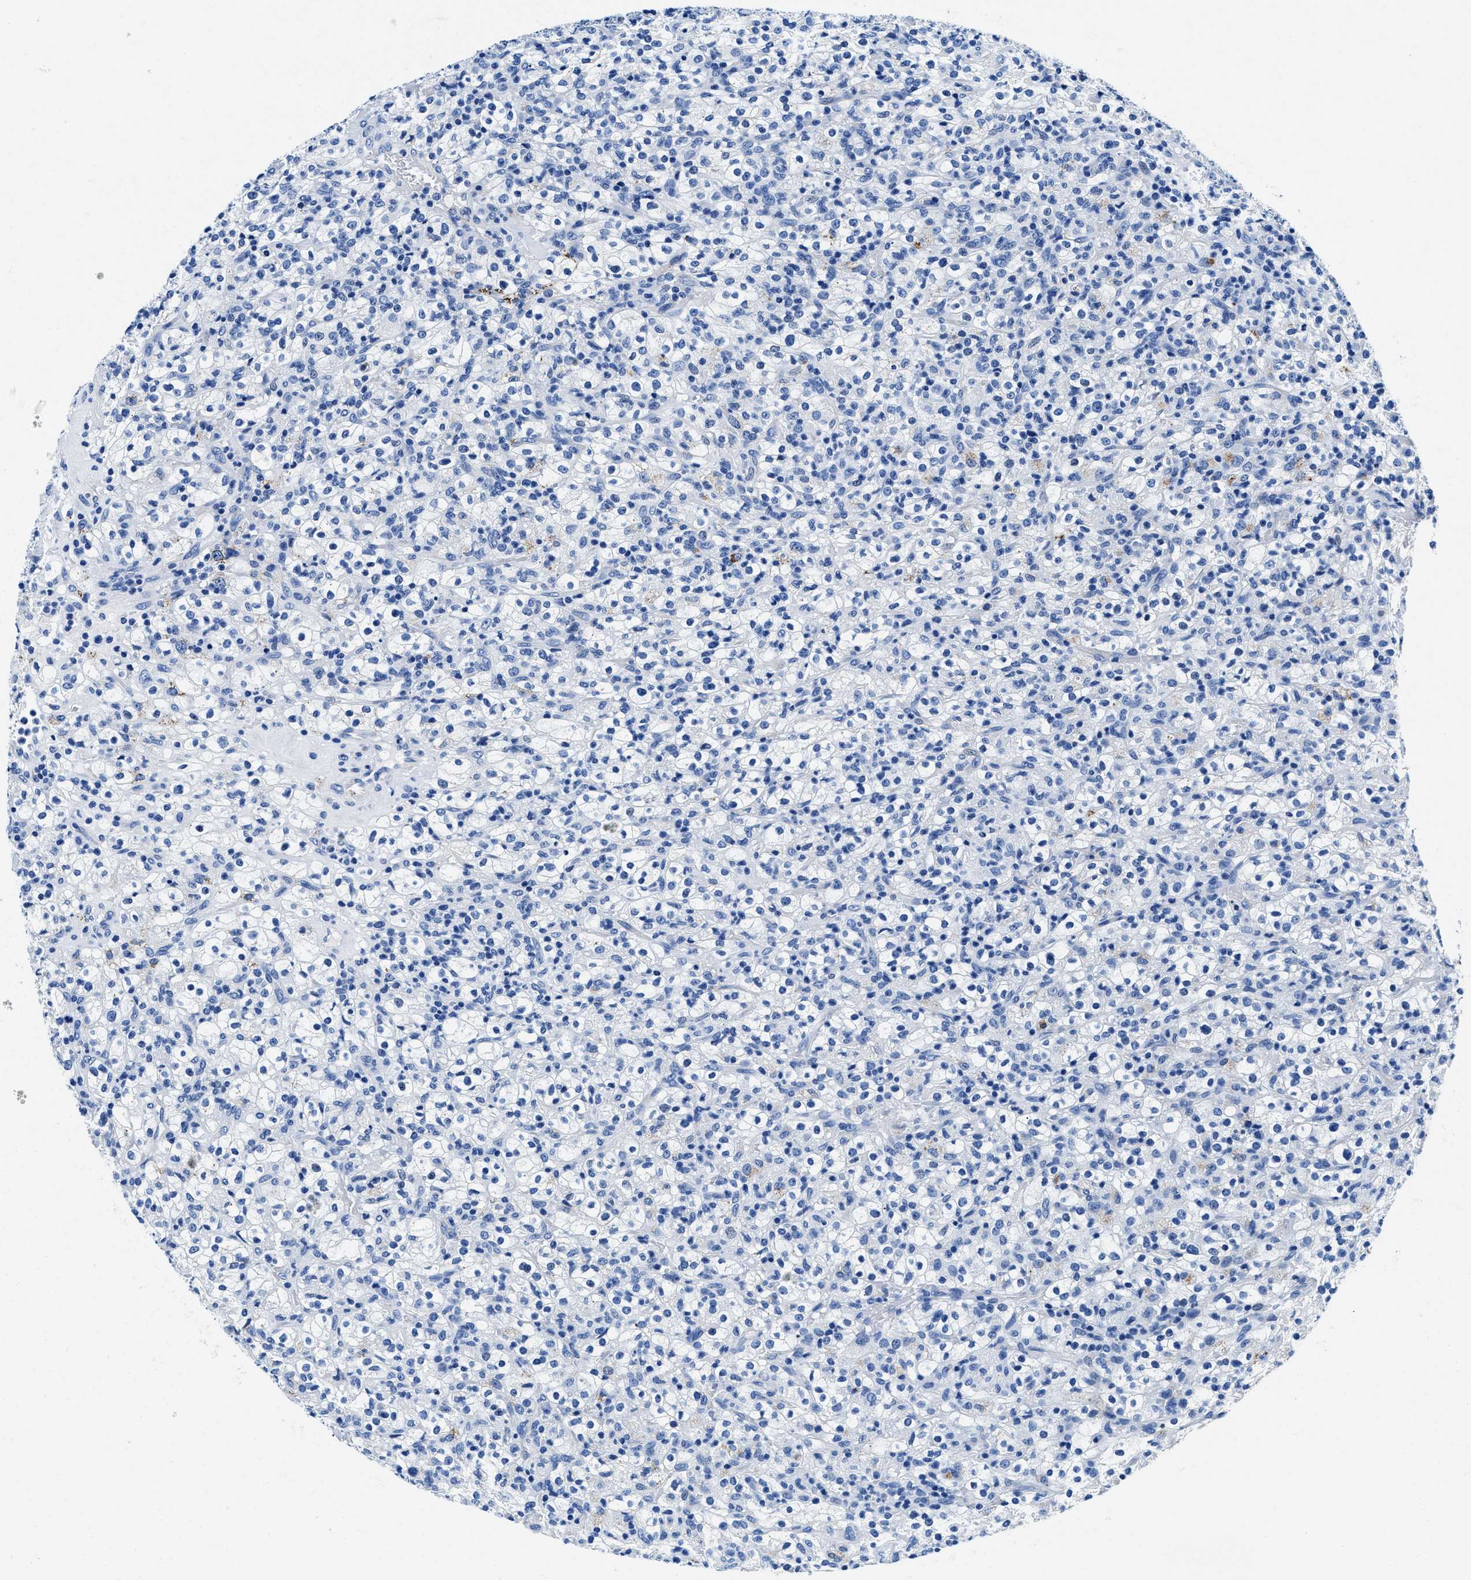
{"staining": {"intensity": "negative", "quantity": "none", "location": "none"}, "tissue": "renal cancer", "cell_type": "Tumor cells", "image_type": "cancer", "snomed": [{"axis": "morphology", "description": "Normal tissue, NOS"}, {"axis": "morphology", "description": "Adenocarcinoma, NOS"}, {"axis": "topography", "description": "Kidney"}], "caption": "Micrograph shows no protein expression in tumor cells of renal adenocarcinoma tissue.", "gene": "OR14K1", "patient": {"sex": "female", "age": 72}}